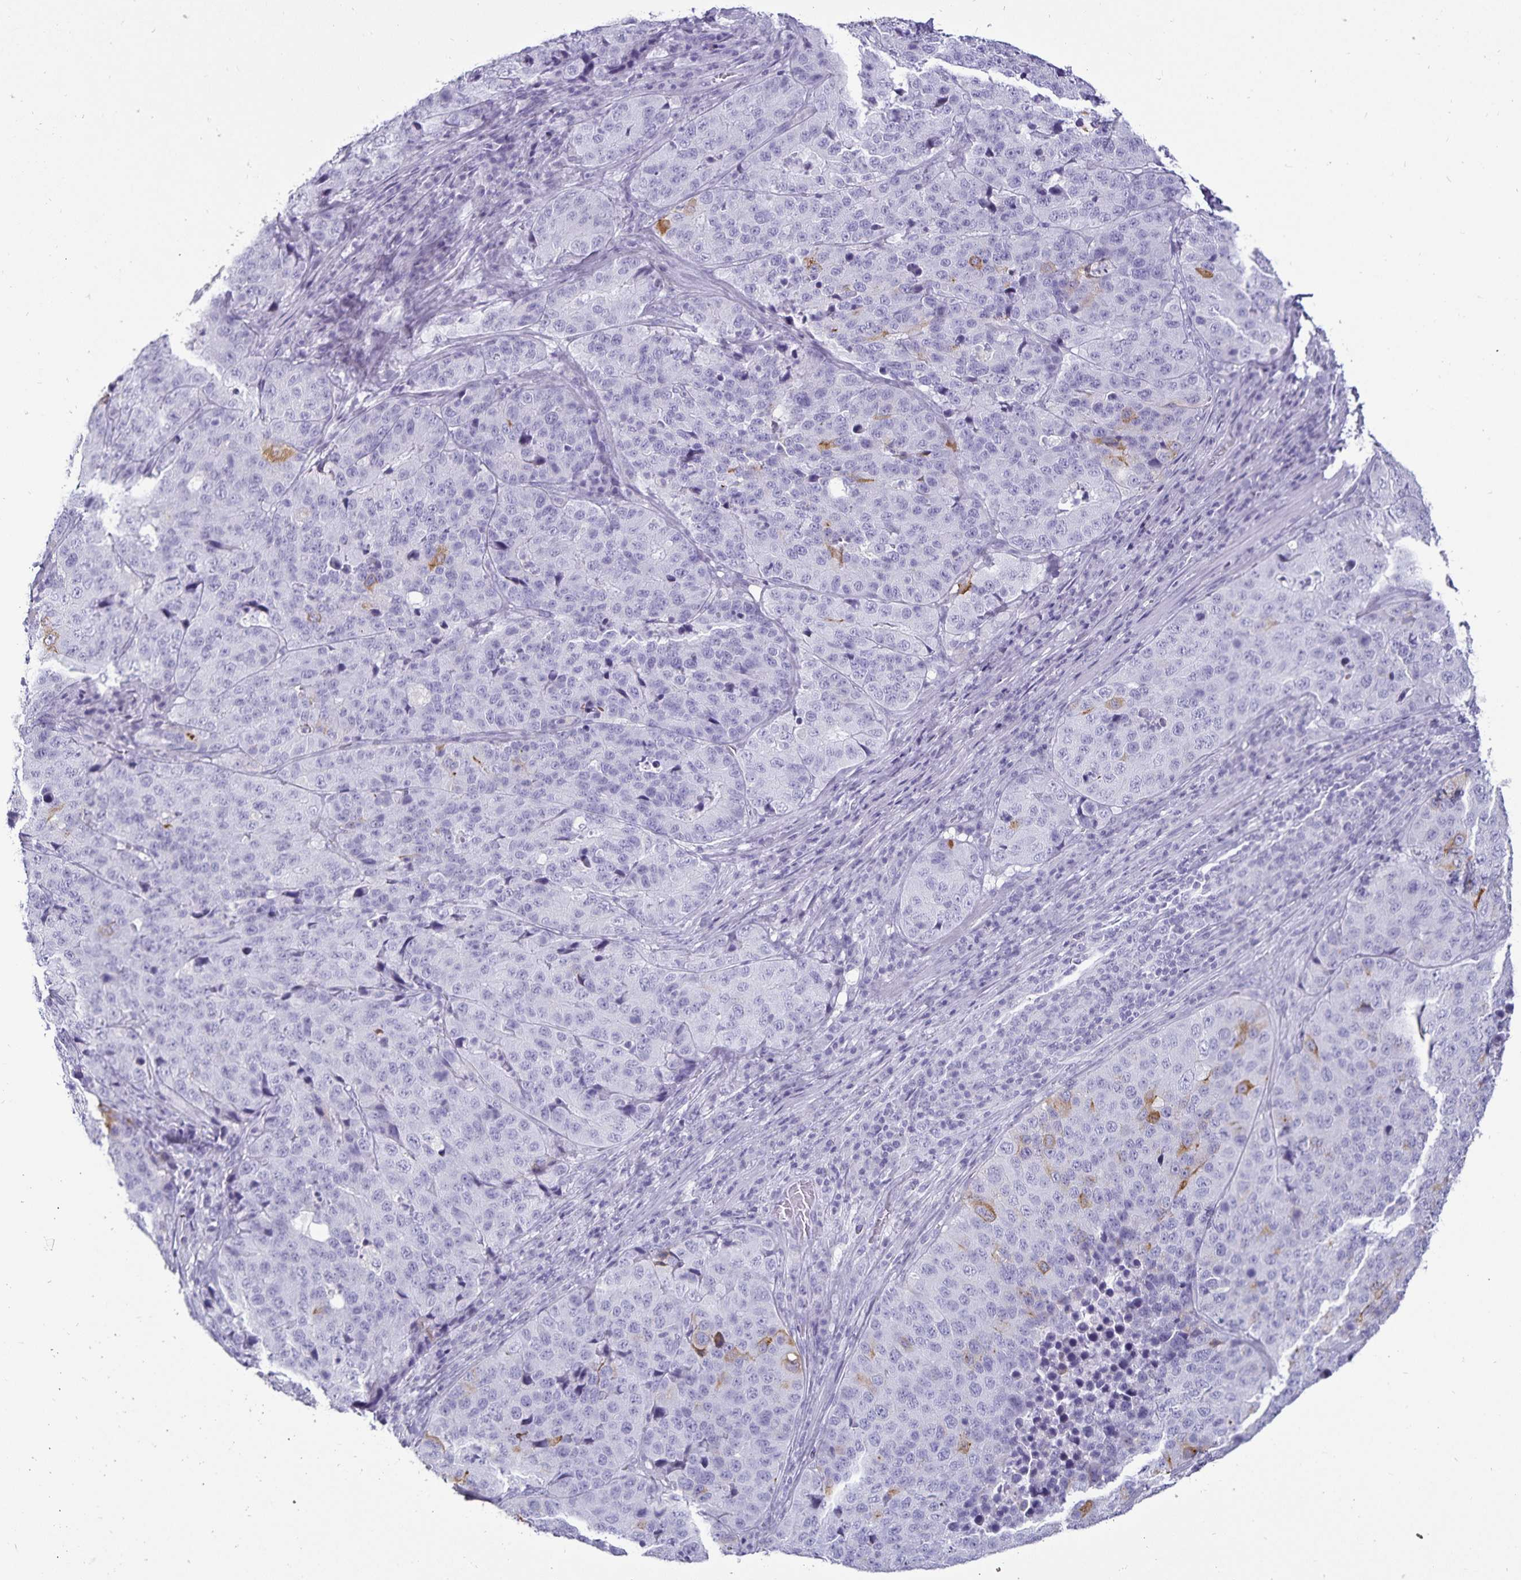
{"staining": {"intensity": "moderate", "quantity": "<25%", "location": "cytoplasmic/membranous"}, "tissue": "stomach cancer", "cell_type": "Tumor cells", "image_type": "cancer", "snomed": [{"axis": "morphology", "description": "Adenocarcinoma, NOS"}, {"axis": "topography", "description": "Stomach"}], "caption": "DAB immunohistochemical staining of human stomach cancer shows moderate cytoplasmic/membranous protein positivity in approximately <25% of tumor cells.", "gene": "DEFA6", "patient": {"sex": "male", "age": 71}}